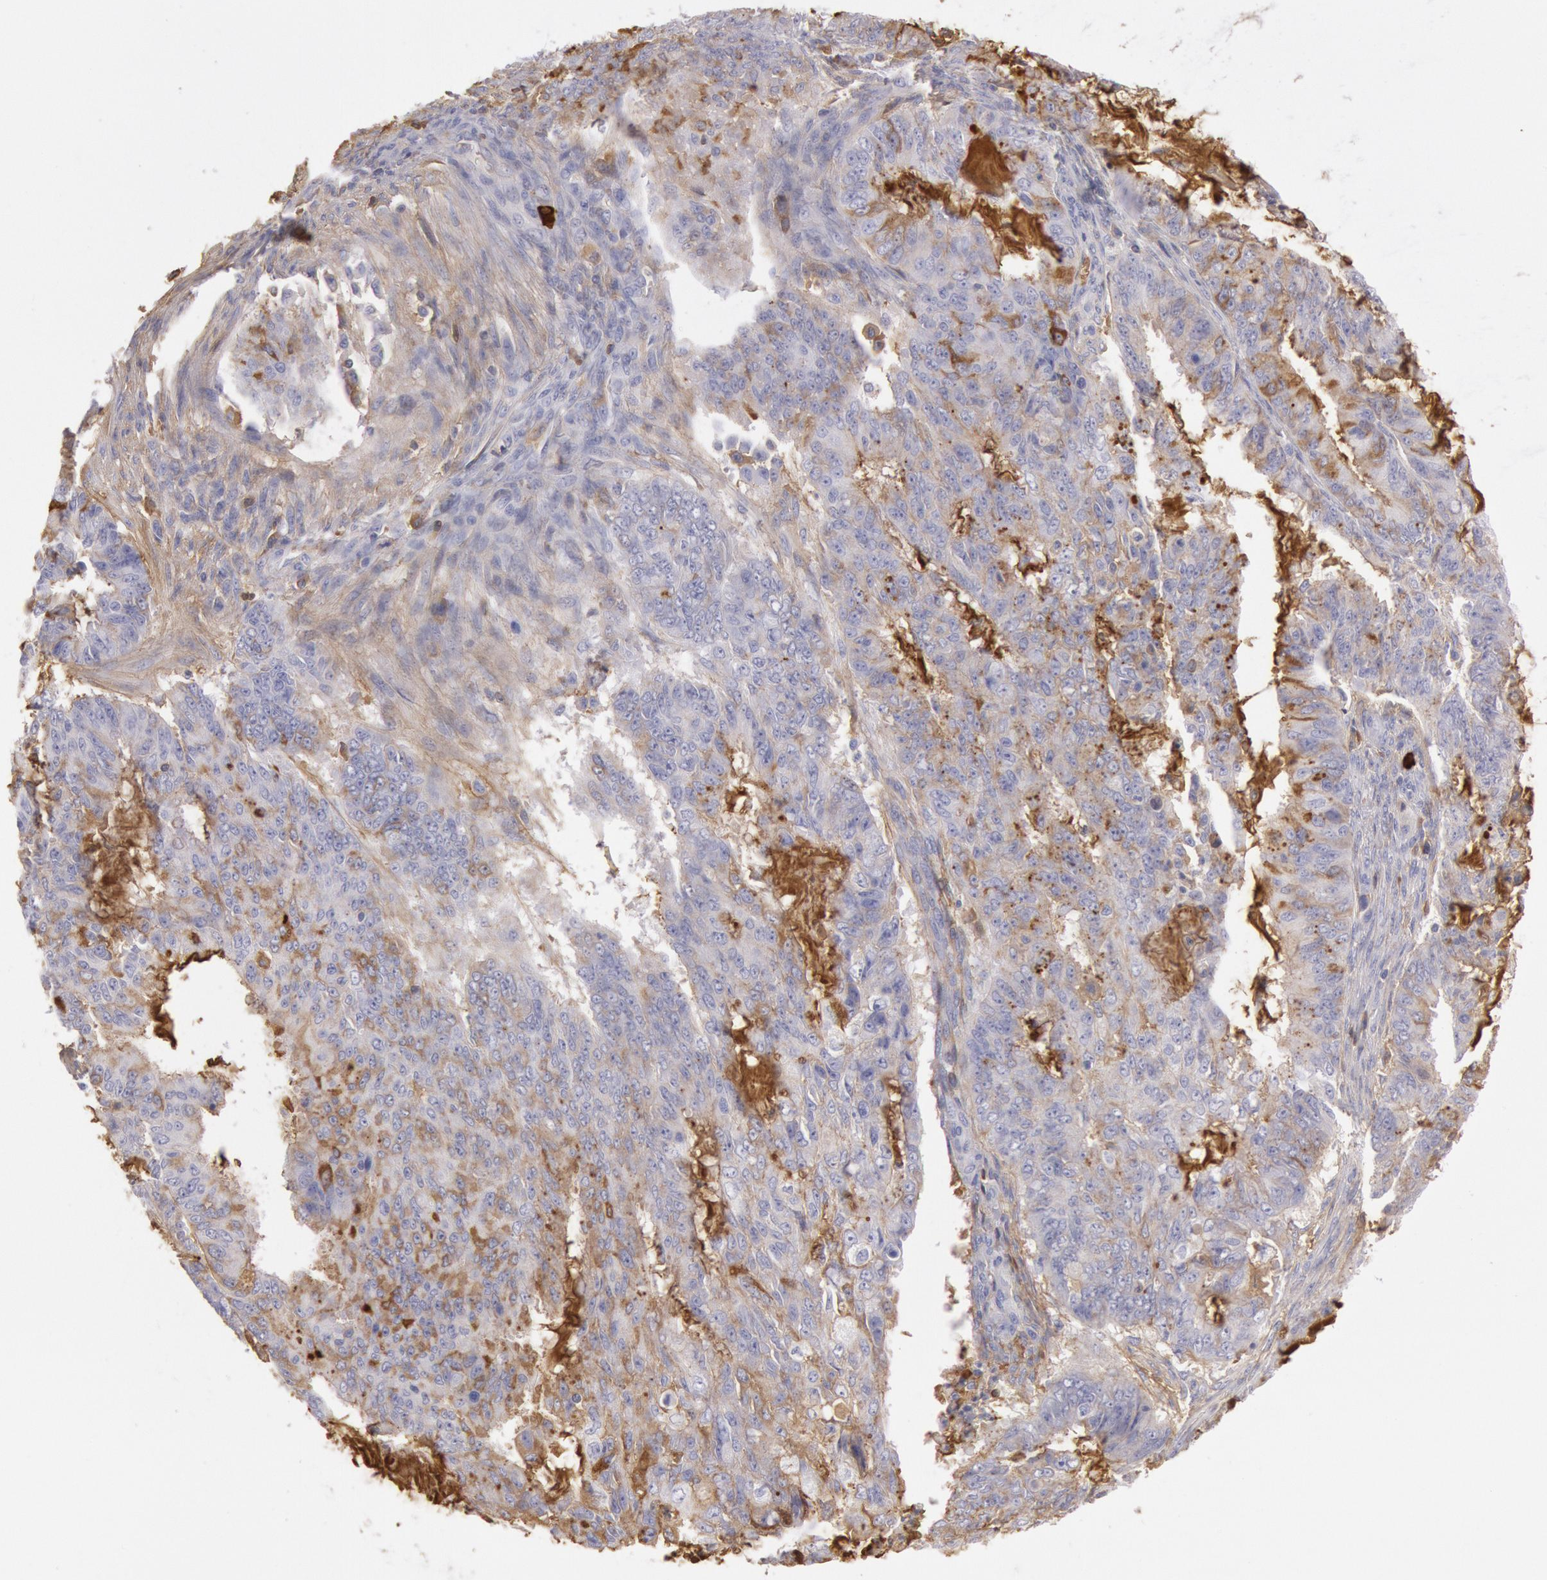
{"staining": {"intensity": "moderate", "quantity": "<25%", "location": "cytoplasmic/membranous"}, "tissue": "endometrial cancer", "cell_type": "Tumor cells", "image_type": "cancer", "snomed": [{"axis": "morphology", "description": "Adenocarcinoma, NOS"}, {"axis": "topography", "description": "Endometrium"}], "caption": "A brown stain shows moderate cytoplasmic/membranous positivity of a protein in endometrial cancer tumor cells.", "gene": "IGHA1", "patient": {"sex": "female", "age": 75}}